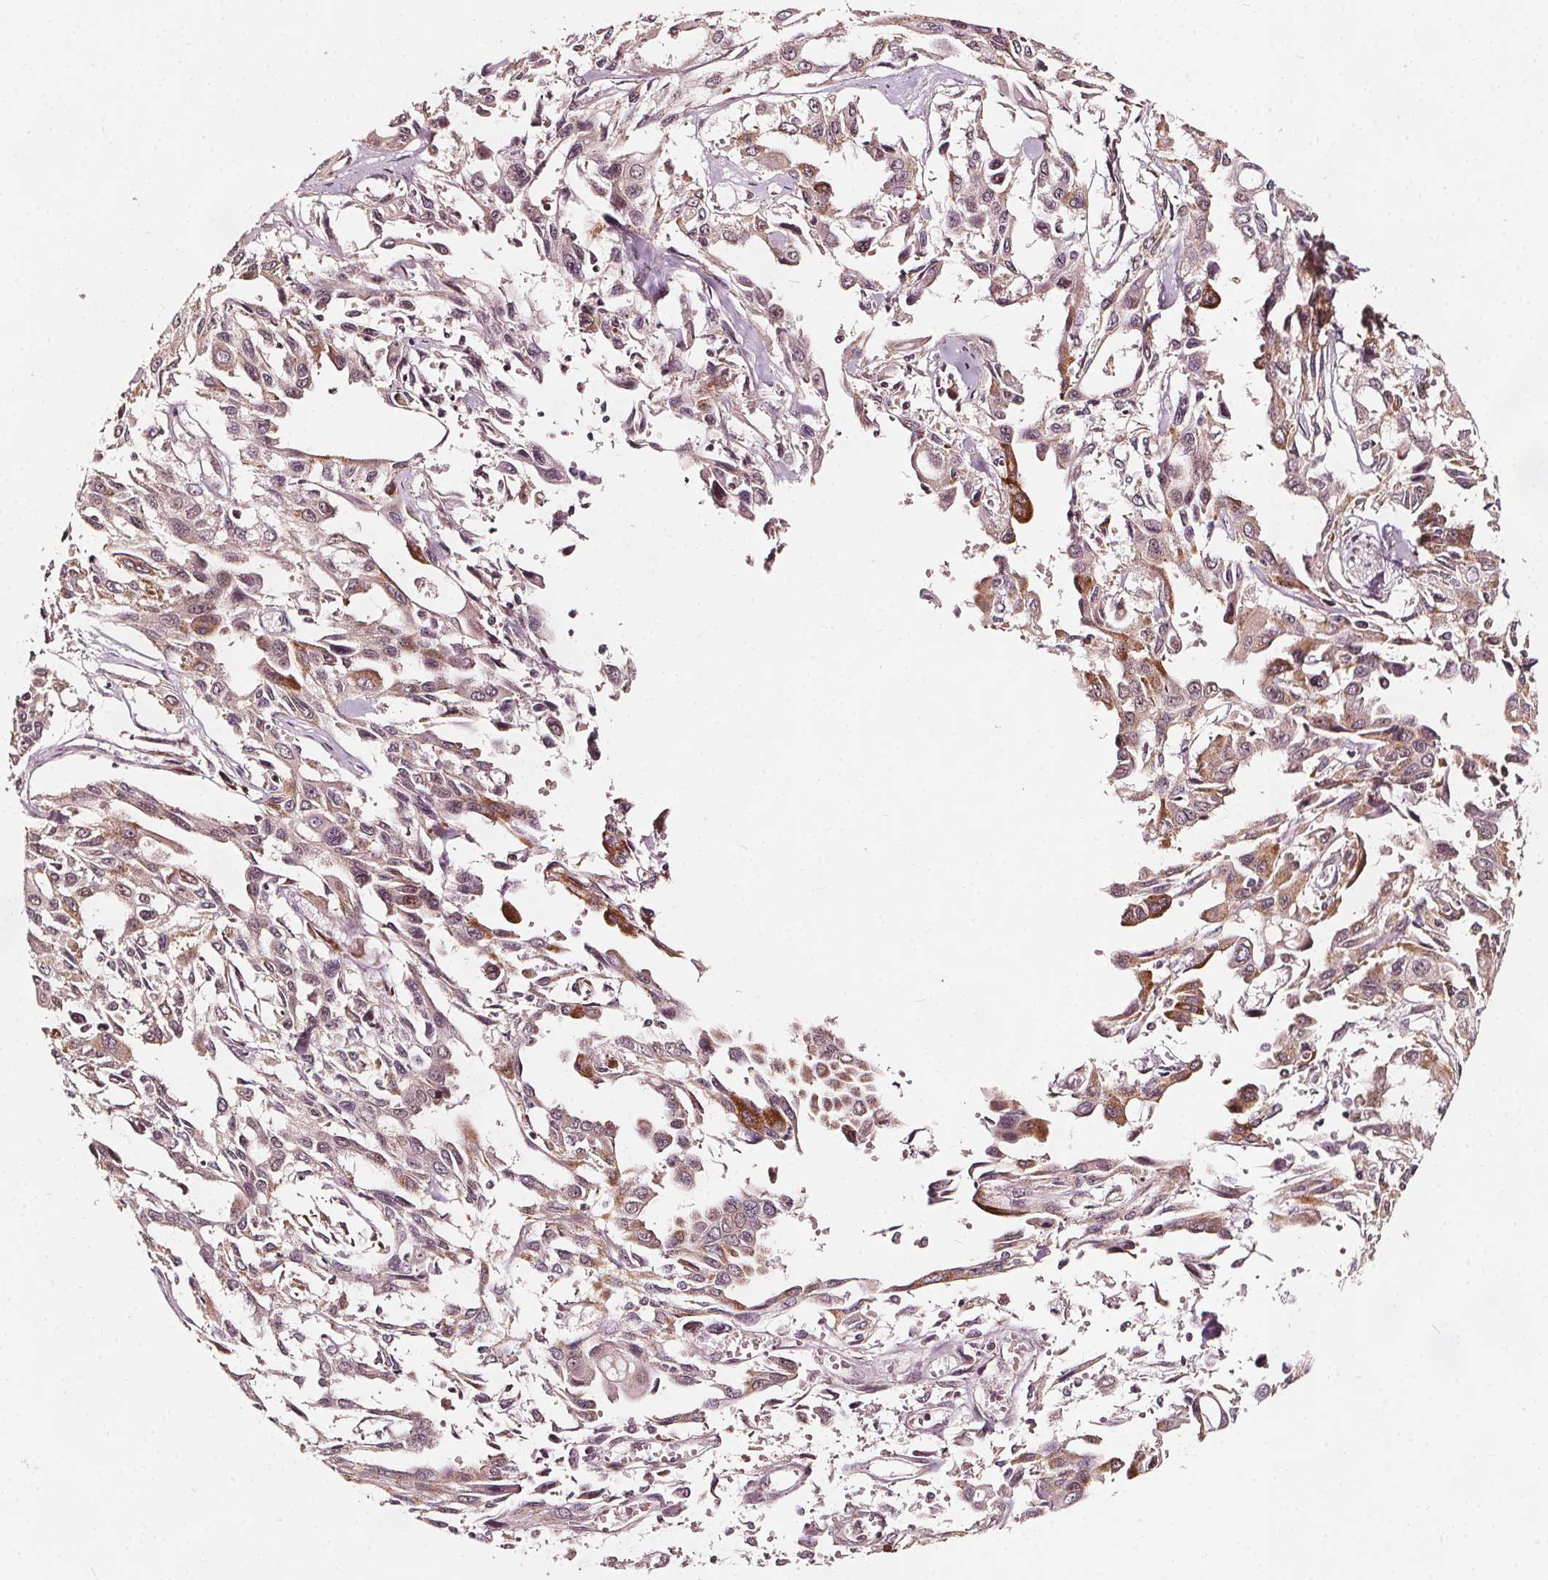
{"staining": {"intensity": "weak", "quantity": "<25%", "location": "cytoplasmic/membranous"}, "tissue": "pancreatic cancer", "cell_type": "Tumor cells", "image_type": "cancer", "snomed": [{"axis": "morphology", "description": "Adenocarcinoma, NOS"}, {"axis": "topography", "description": "Pancreas"}], "caption": "High magnification brightfield microscopy of pancreatic adenocarcinoma stained with DAB (brown) and counterstained with hematoxylin (blue): tumor cells show no significant staining.", "gene": "AIP", "patient": {"sex": "female", "age": 55}}